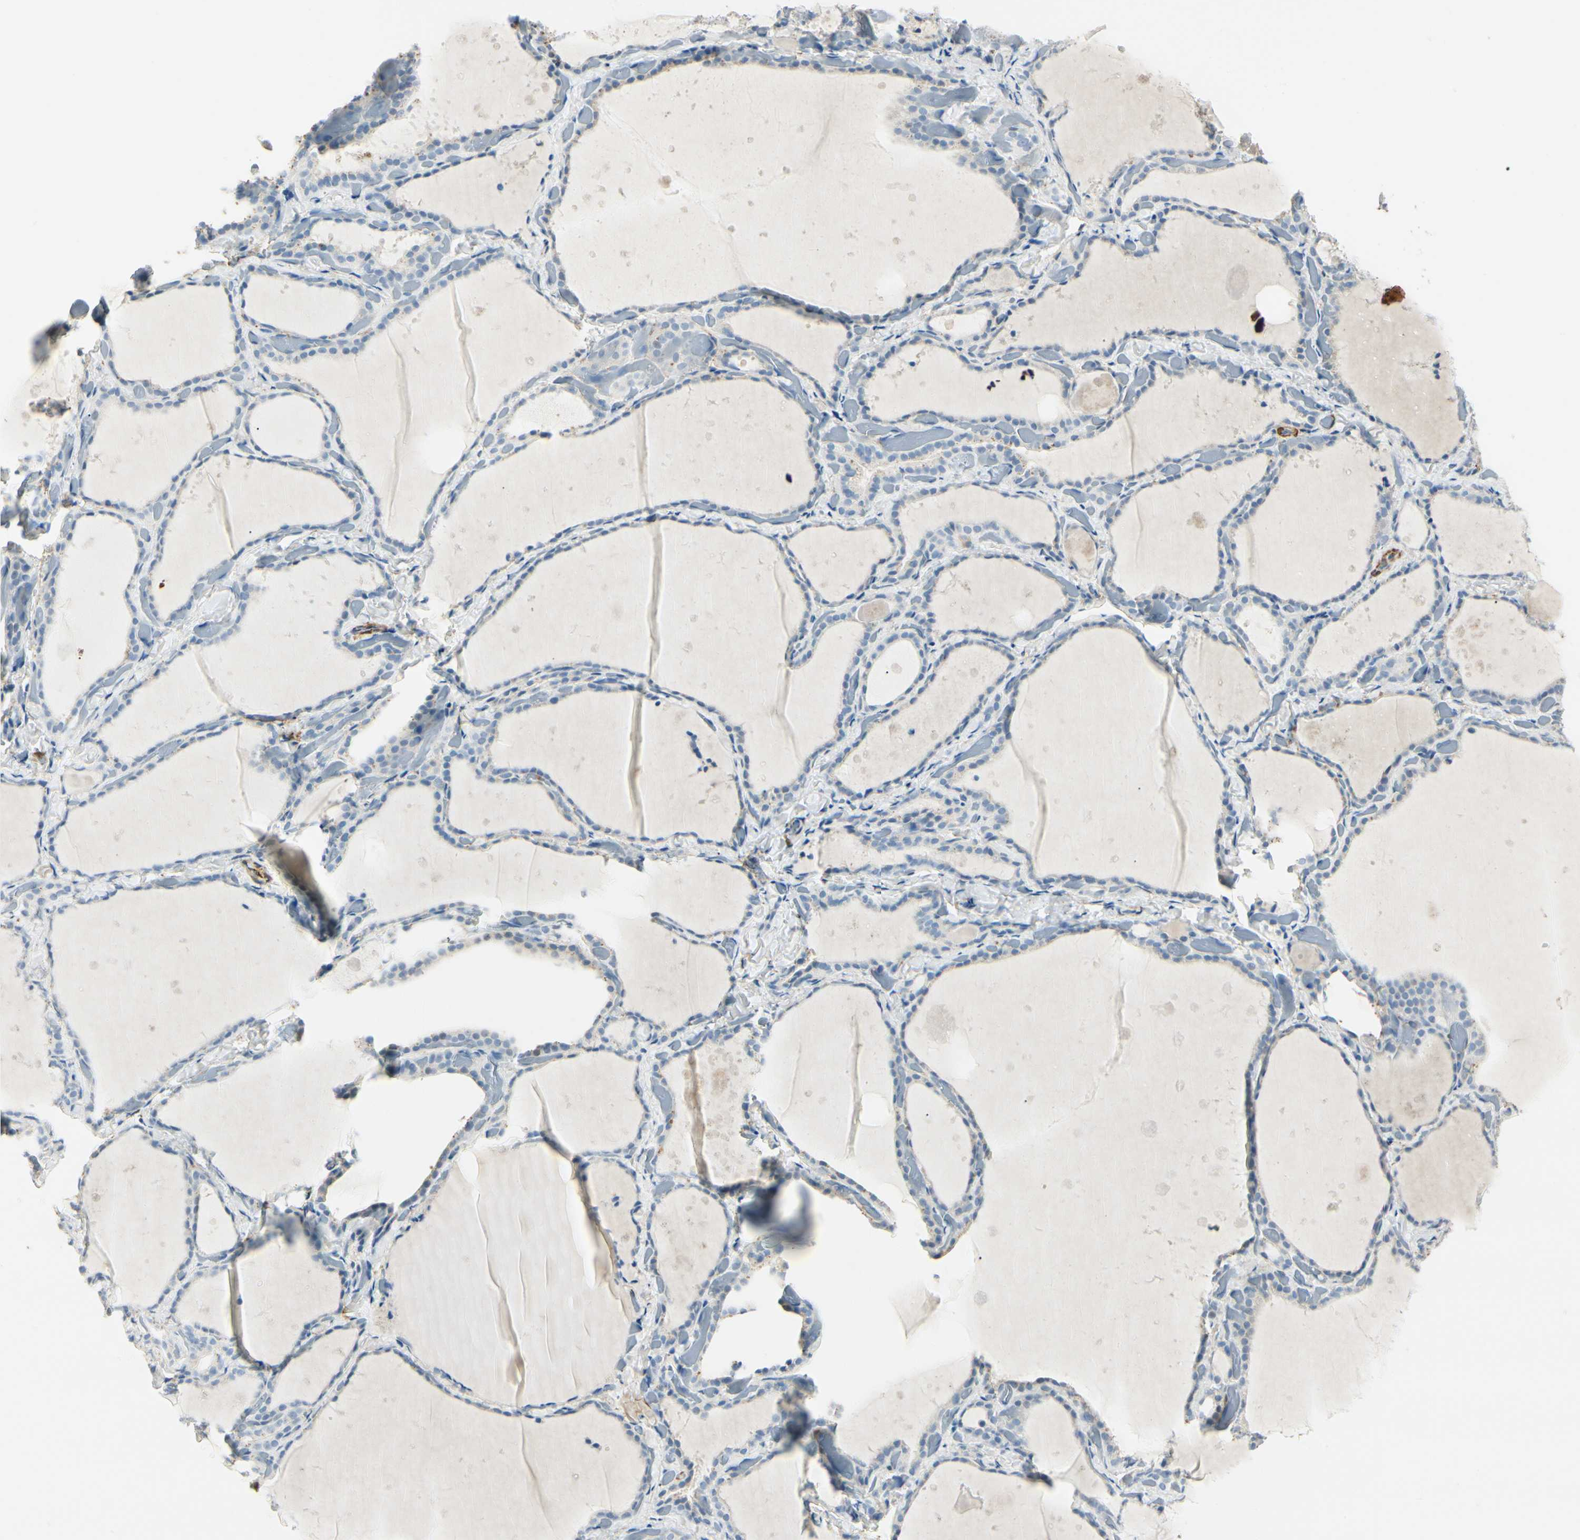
{"staining": {"intensity": "negative", "quantity": "none", "location": "none"}, "tissue": "thyroid gland", "cell_type": "Glandular cells", "image_type": "normal", "snomed": [{"axis": "morphology", "description": "Normal tissue, NOS"}, {"axis": "topography", "description": "Thyroid gland"}], "caption": "The image shows no staining of glandular cells in benign thyroid gland. The staining is performed using DAB (3,3'-diaminobenzidine) brown chromogen with nuclei counter-stained in using hematoxylin.", "gene": "AMPH", "patient": {"sex": "female", "age": 44}}